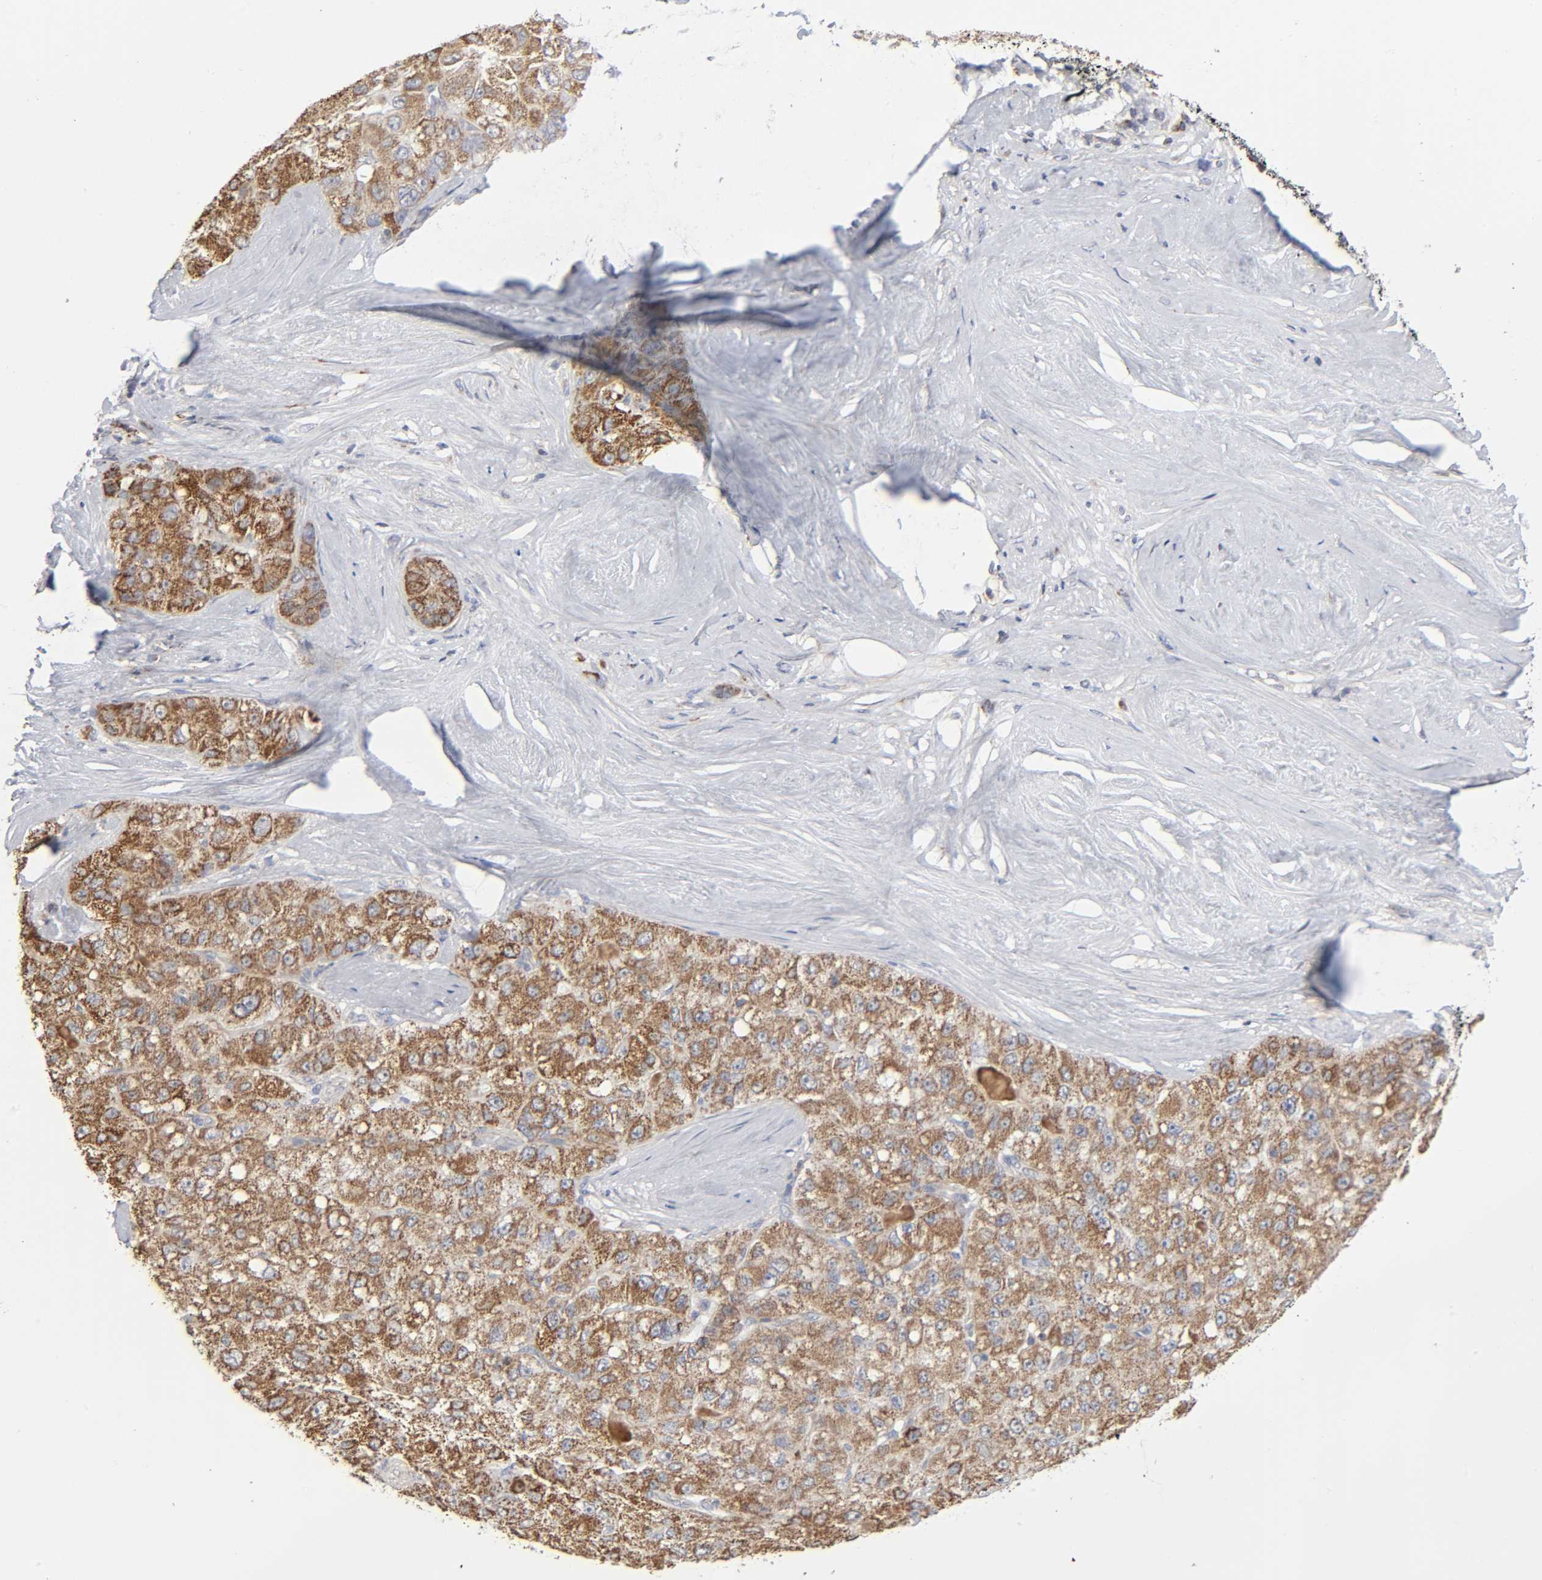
{"staining": {"intensity": "moderate", "quantity": ">75%", "location": "cytoplasmic/membranous"}, "tissue": "liver cancer", "cell_type": "Tumor cells", "image_type": "cancer", "snomed": [{"axis": "morphology", "description": "Carcinoma, Hepatocellular, NOS"}, {"axis": "topography", "description": "Liver"}], "caption": "Immunohistochemistry (IHC) (DAB) staining of human liver cancer shows moderate cytoplasmic/membranous protein staining in about >75% of tumor cells. (IHC, brightfield microscopy, high magnification).", "gene": "SYT16", "patient": {"sex": "male", "age": 80}}